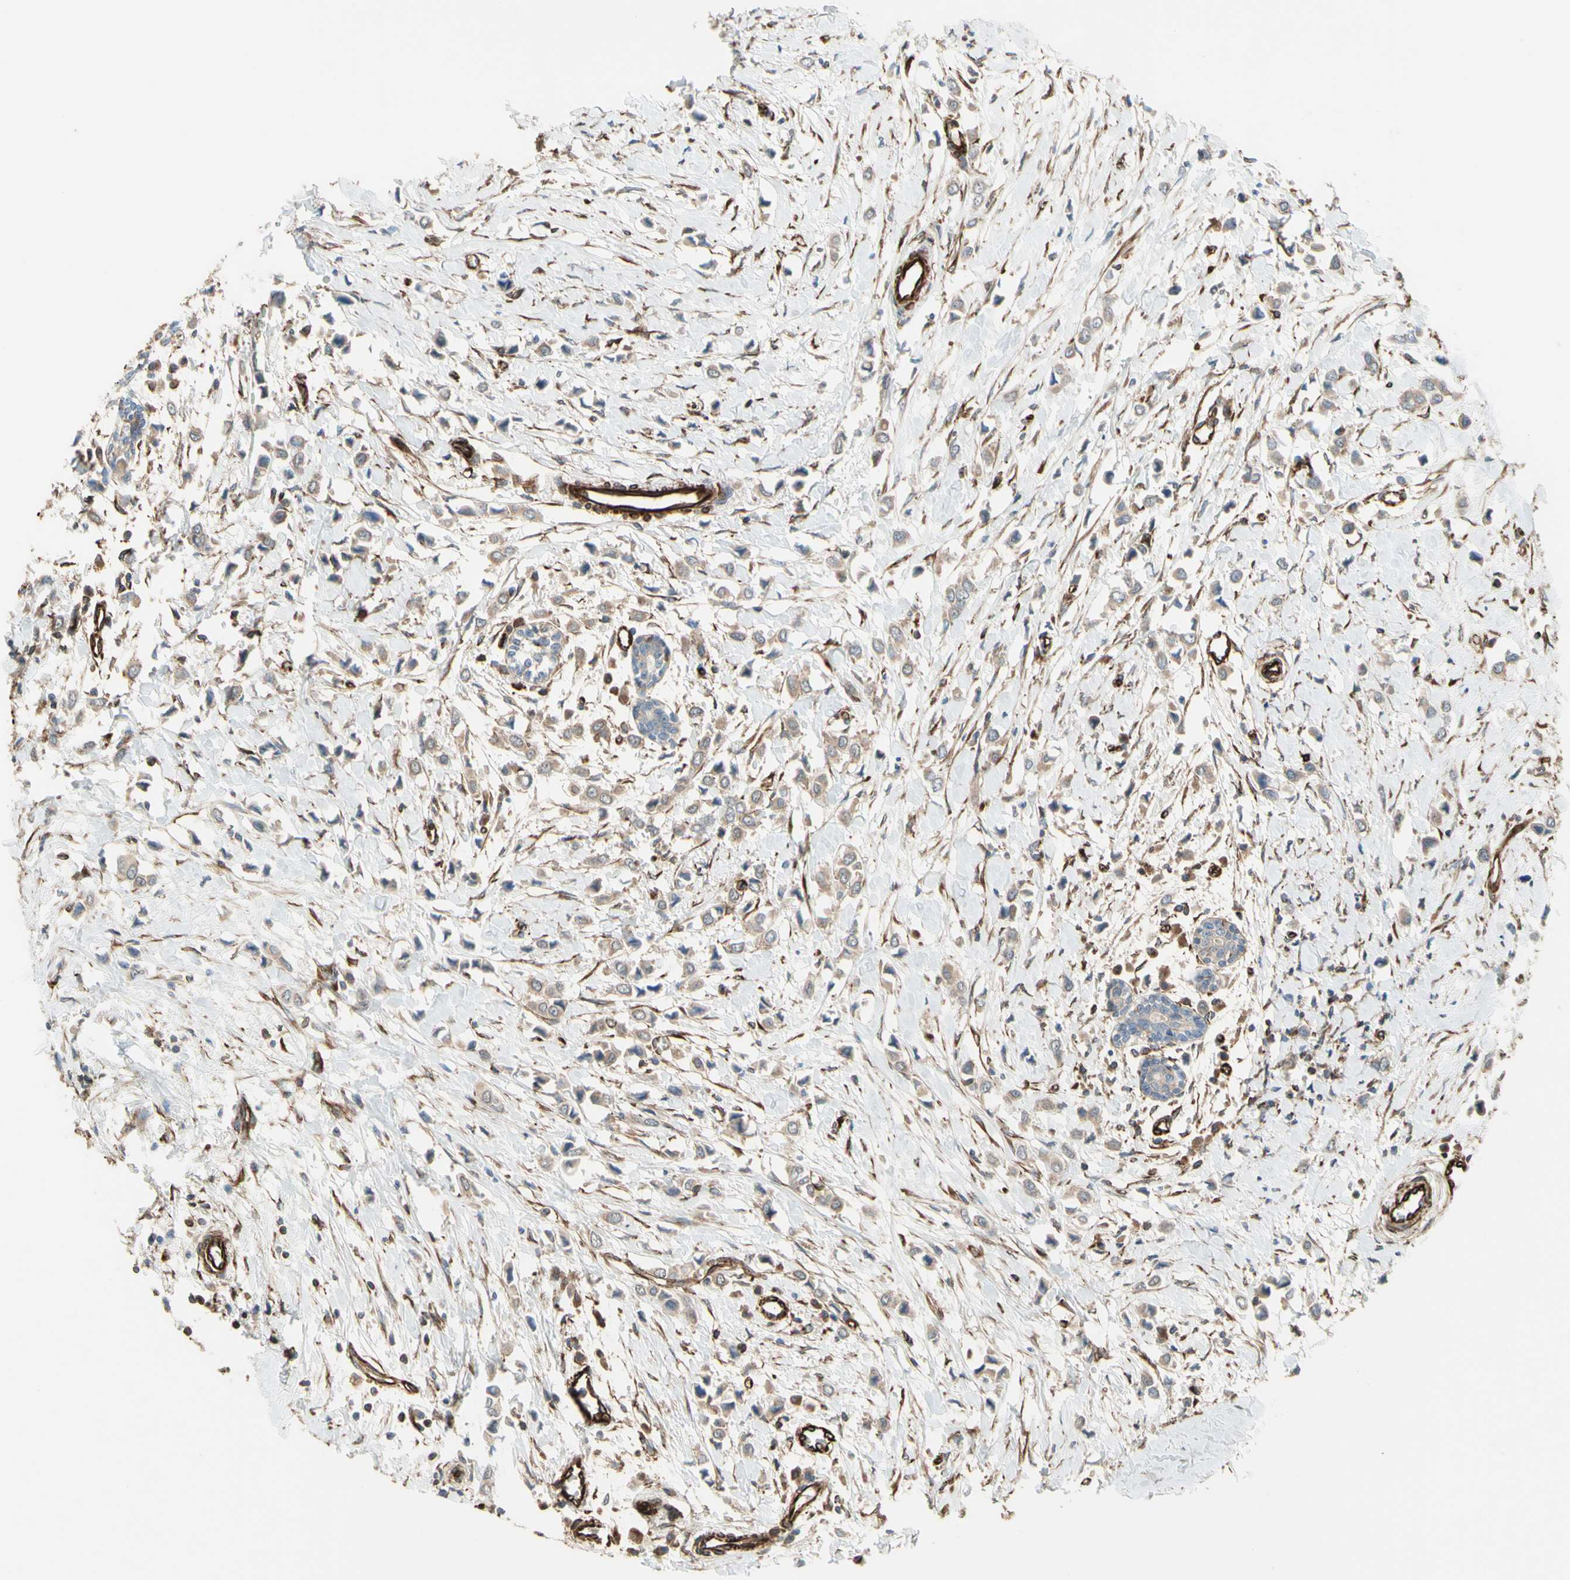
{"staining": {"intensity": "weak", "quantity": ">75%", "location": "cytoplasmic/membranous"}, "tissue": "breast cancer", "cell_type": "Tumor cells", "image_type": "cancer", "snomed": [{"axis": "morphology", "description": "Lobular carcinoma"}, {"axis": "topography", "description": "Breast"}], "caption": "Immunohistochemical staining of human lobular carcinoma (breast) demonstrates weak cytoplasmic/membranous protein staining in approximately >75% of tumor cells. (IHC, brightfield microscopy, high magnification).", "gene": "TRAF2", "patient": {"sex": "female", "age": 51}}